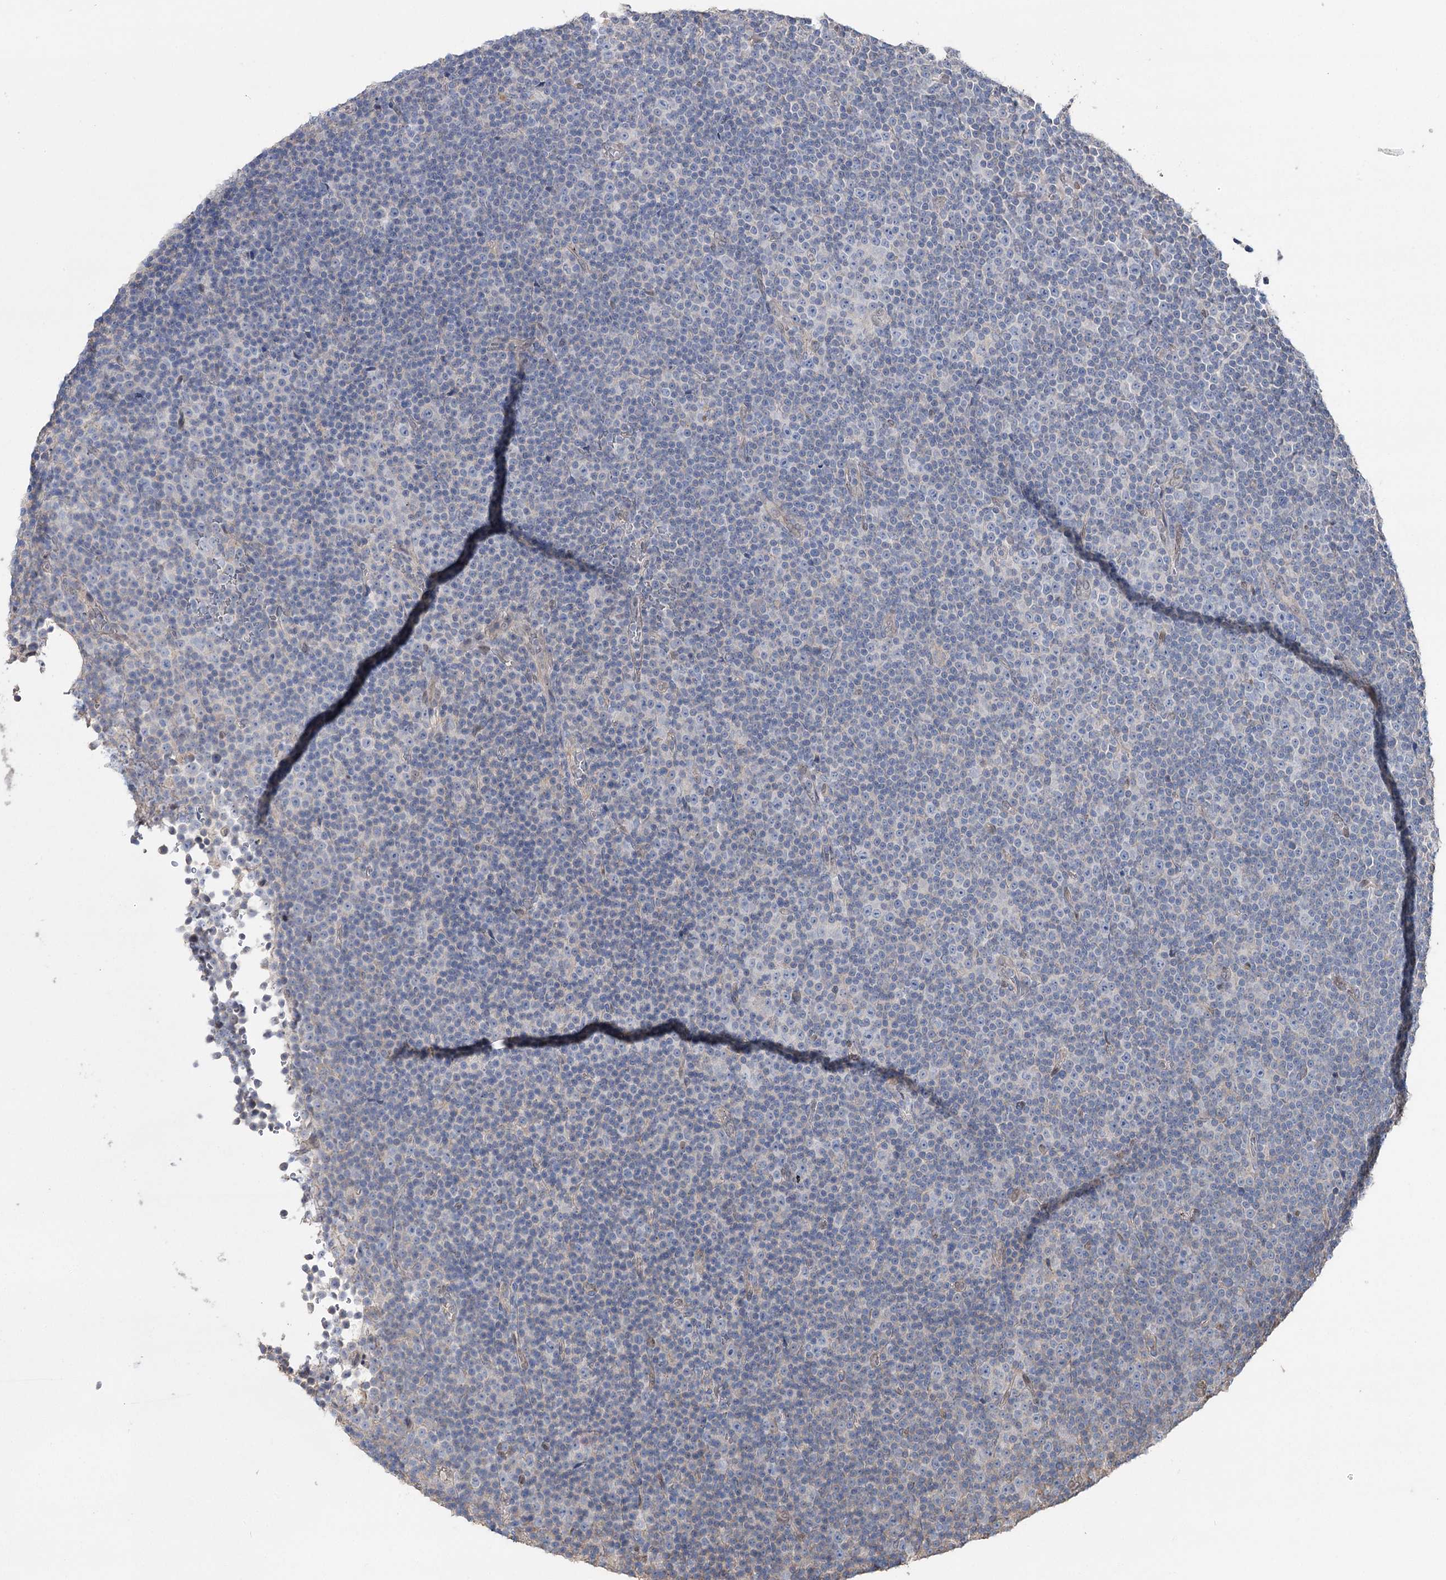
{"staining": {"intensity": "negative", "quantity": "none", "location": "none"}, "tissue": "lymphoma", "cell_type": "Tumor cells", "image_type": "cancer", "snomed": [{"axis": "morphology", "description": "Malignant lymphoma, non-Hodgkin's type, Low grade"}, {"axis": "topography", "description": "Lymph node"}], "caption": "An image of human malignant lymphoma, non-Hodgkin's type (low-grade) is negative for staining in tumor cells.", "gene": "FAM13B", "patient": {"sex": "female", "age": 67}}